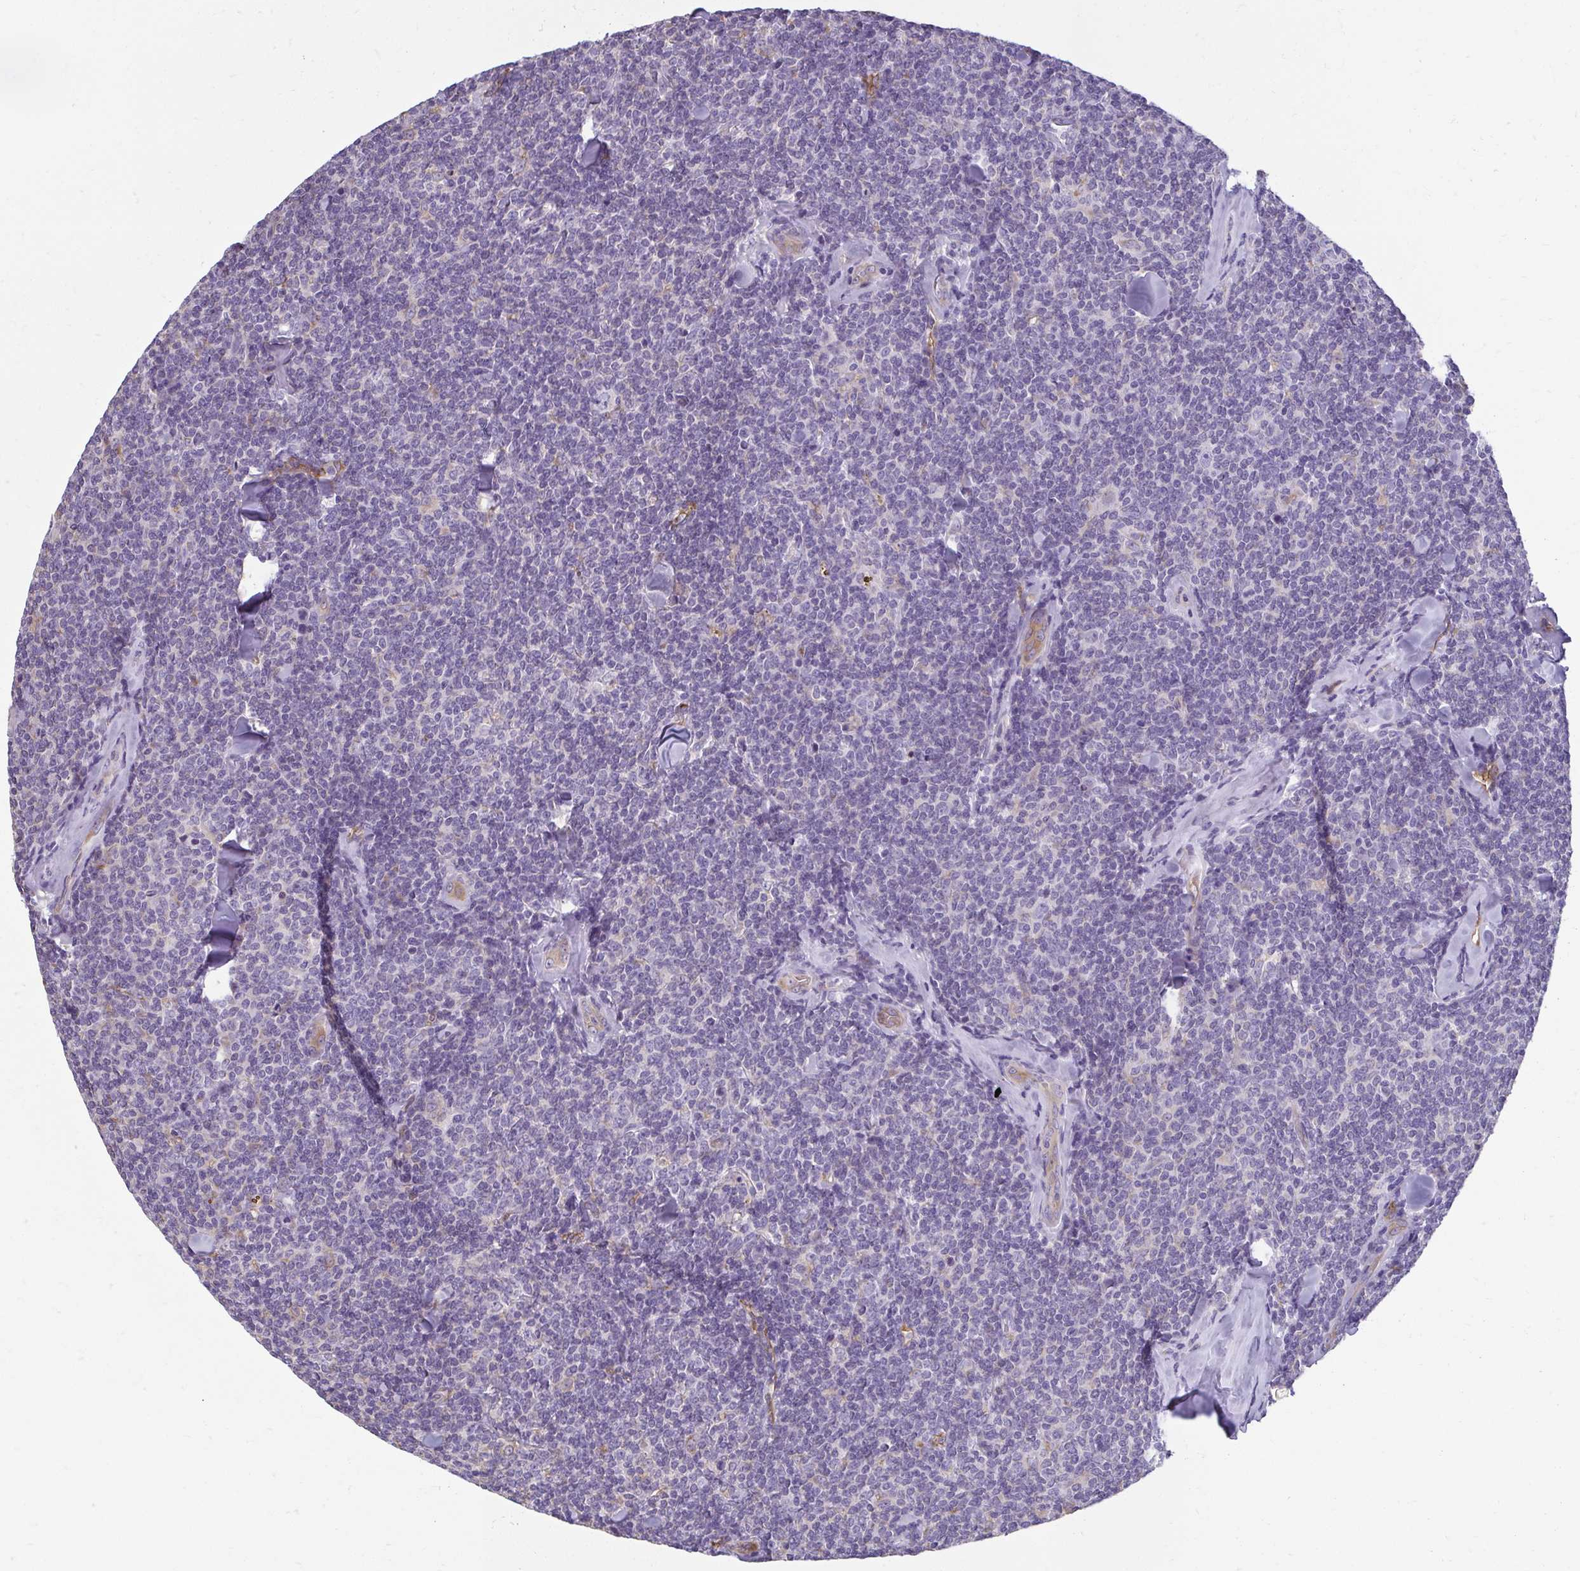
{"staining": {"intensity": "negative", "quantity": "none", "location": "none"}, "tissue": "lymphoma", "cell_type": "Tumor cells", "image_type": "cancer", "snomed": [{"axis": "morphology", "description": "Malignant lymphoma, non-Hodgkin's type, Low grade"}, {"axis": "topography", "description": "Lymph node"}], "caption": "An IHC histopathology image of malignant lymphoma, non-Hodgkin's type (low-grade) is shown. There is no staining in tumor cells of malignant lymphoma, non-Hodgkin's type (low-grade).", "gene": "PDE2A", "patient": {"sex": "female", "age": 56}}